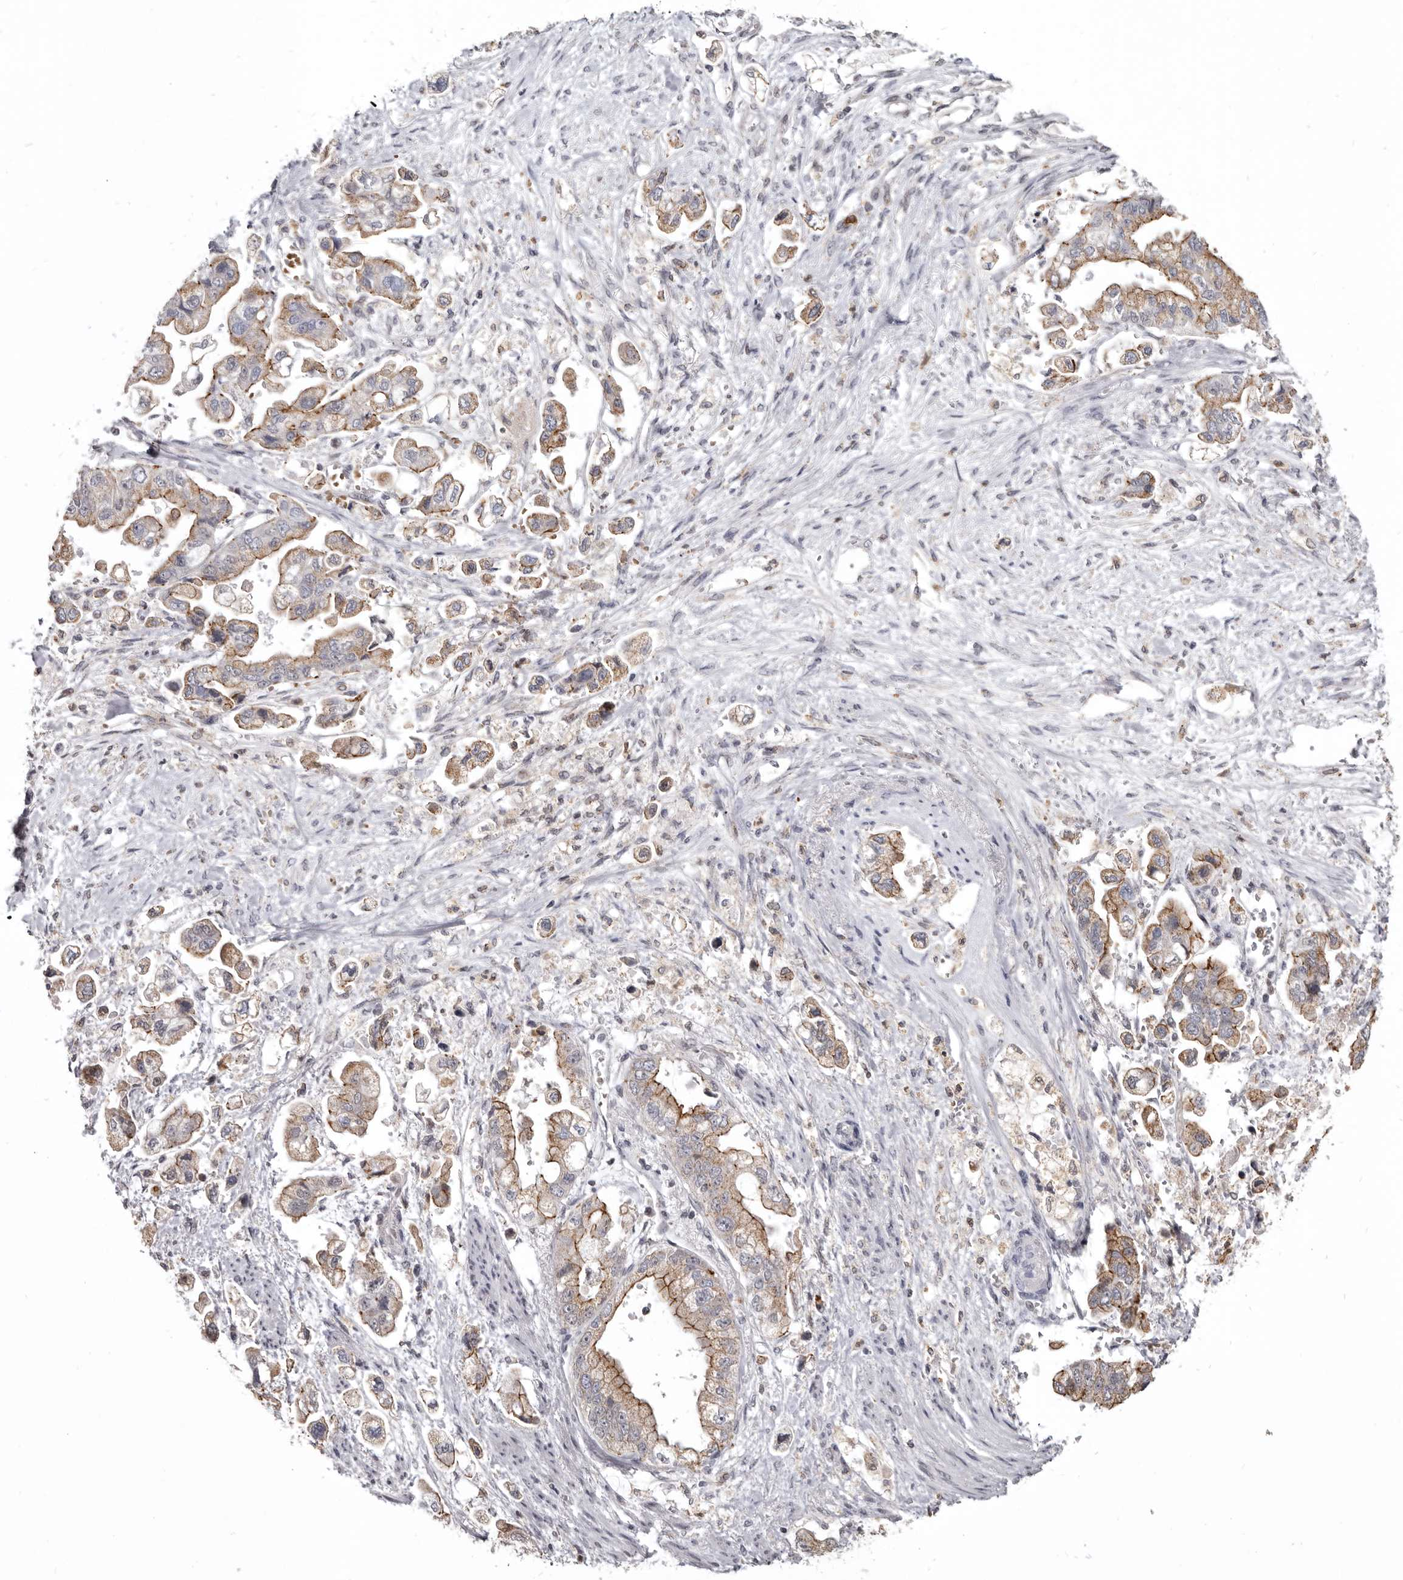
{"staining": {"intensity": "moderate", "quantity": ">75%", "location": "cytoplasmic/membranous"}, "tissue": "stomach cancer", "cell_type": "Tumor cells", "image_type": "cancer", "snomed": [{"axis": "morphology", "description": "Adenocarcinoma, NOS"}, {"axis": "topography", "description": "Stomach"}], "caption": "IHC micrograph of human stomach cancer (adenocarcinoma) stained for a protein (brown), which shows medium levels of moderate cytoplasmic/membranous positivity in approximately >75% of tumor cells.", "gene": "CGN", "patient": {"sex": "male", "age": 62}}